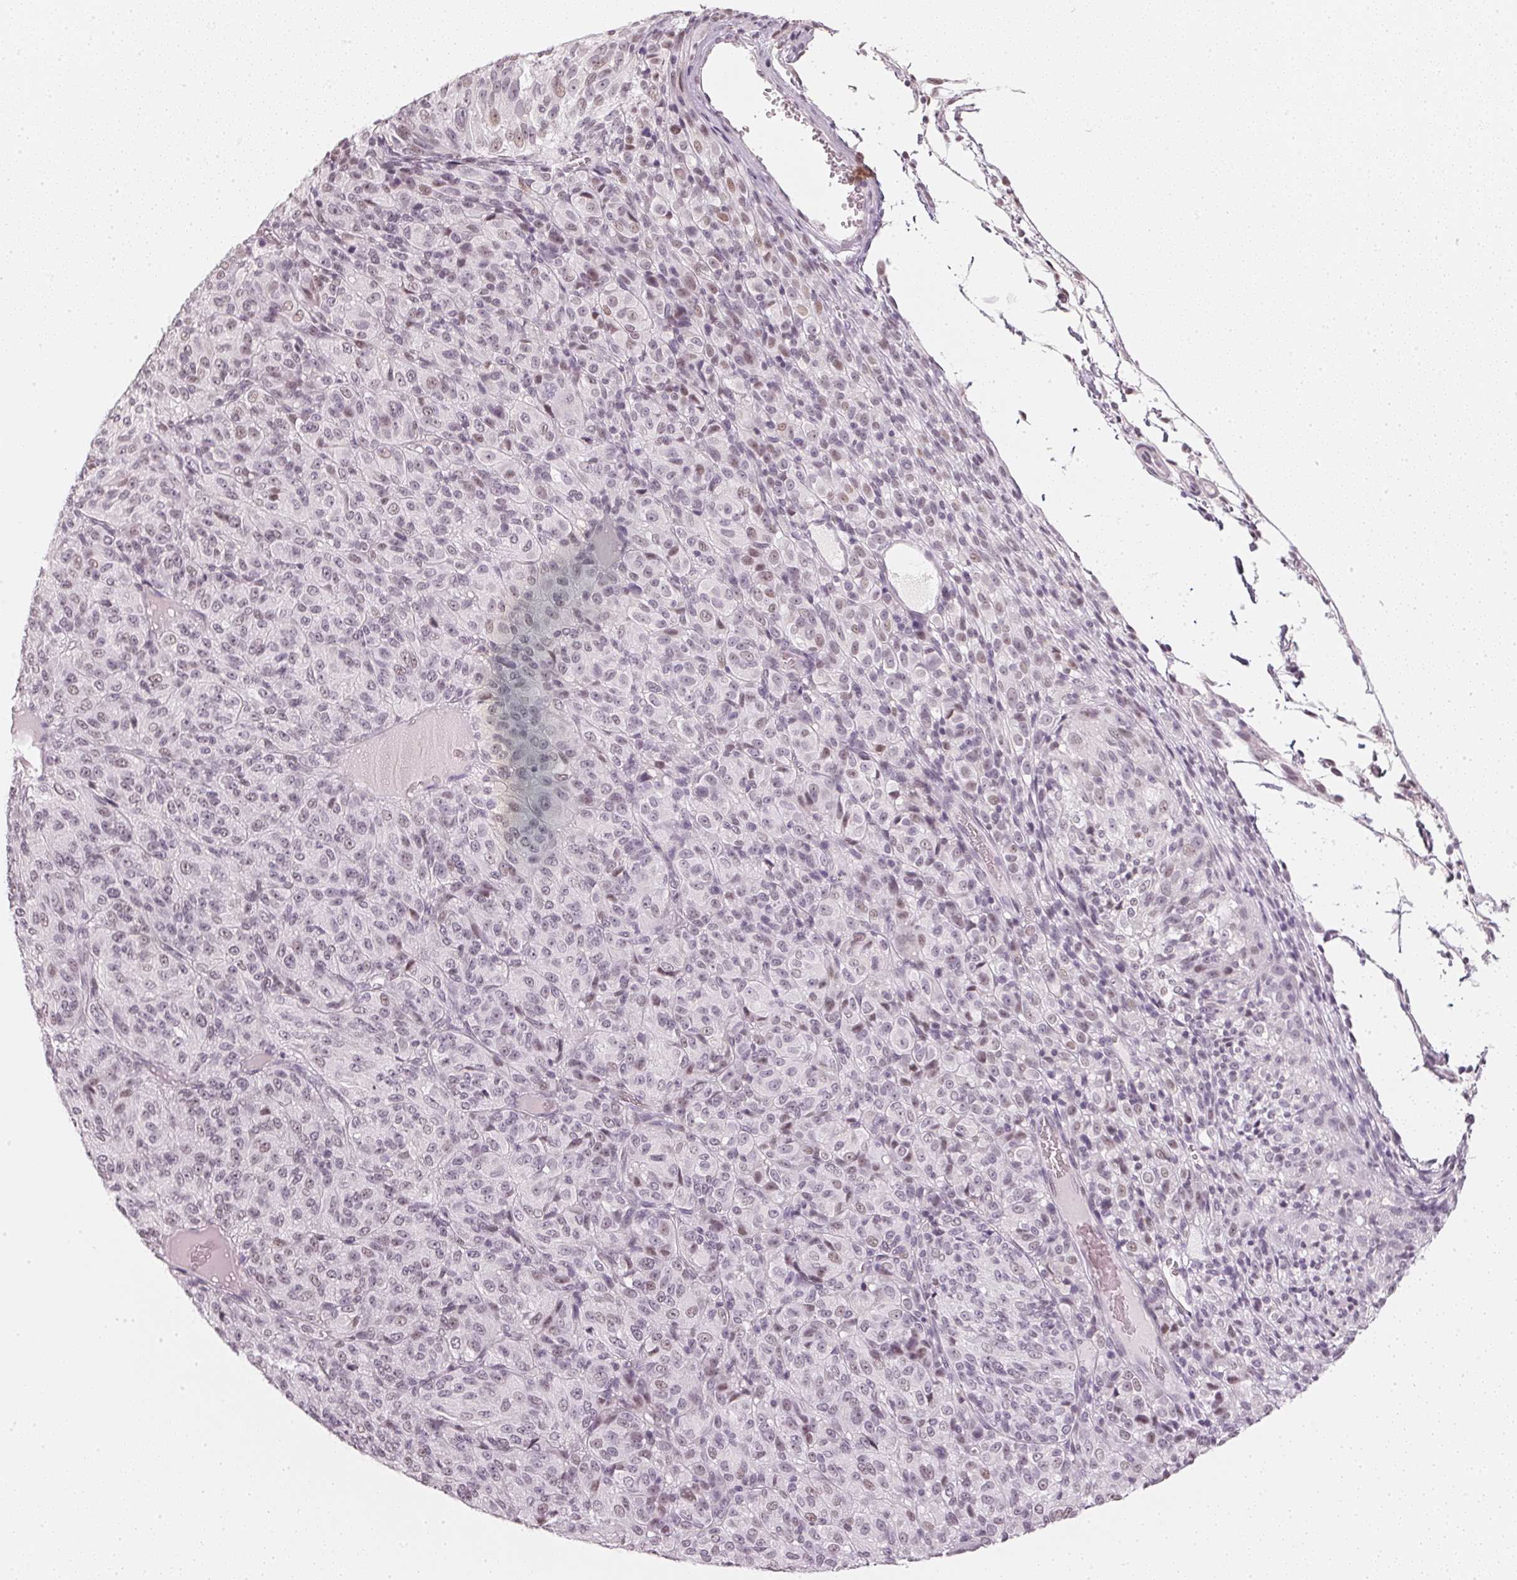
{"staining": {"intensity": "weak", "quantity": "<25%", "location": "nuclear"}, "tissue": "melanoma", "cell_type": "Tumor cells", "image_type": "cancer", "snomed": [{"axis": "morphology", "description": "Malignant melanoma, Metastatic site"}, {"axis": "topography", "description": "Brain"}], "caption": "Tumor cells are negative for brown protein staining in melanoma.", "gene": "DNAJC6", "patient": {"sex": "female", "age": 56}}